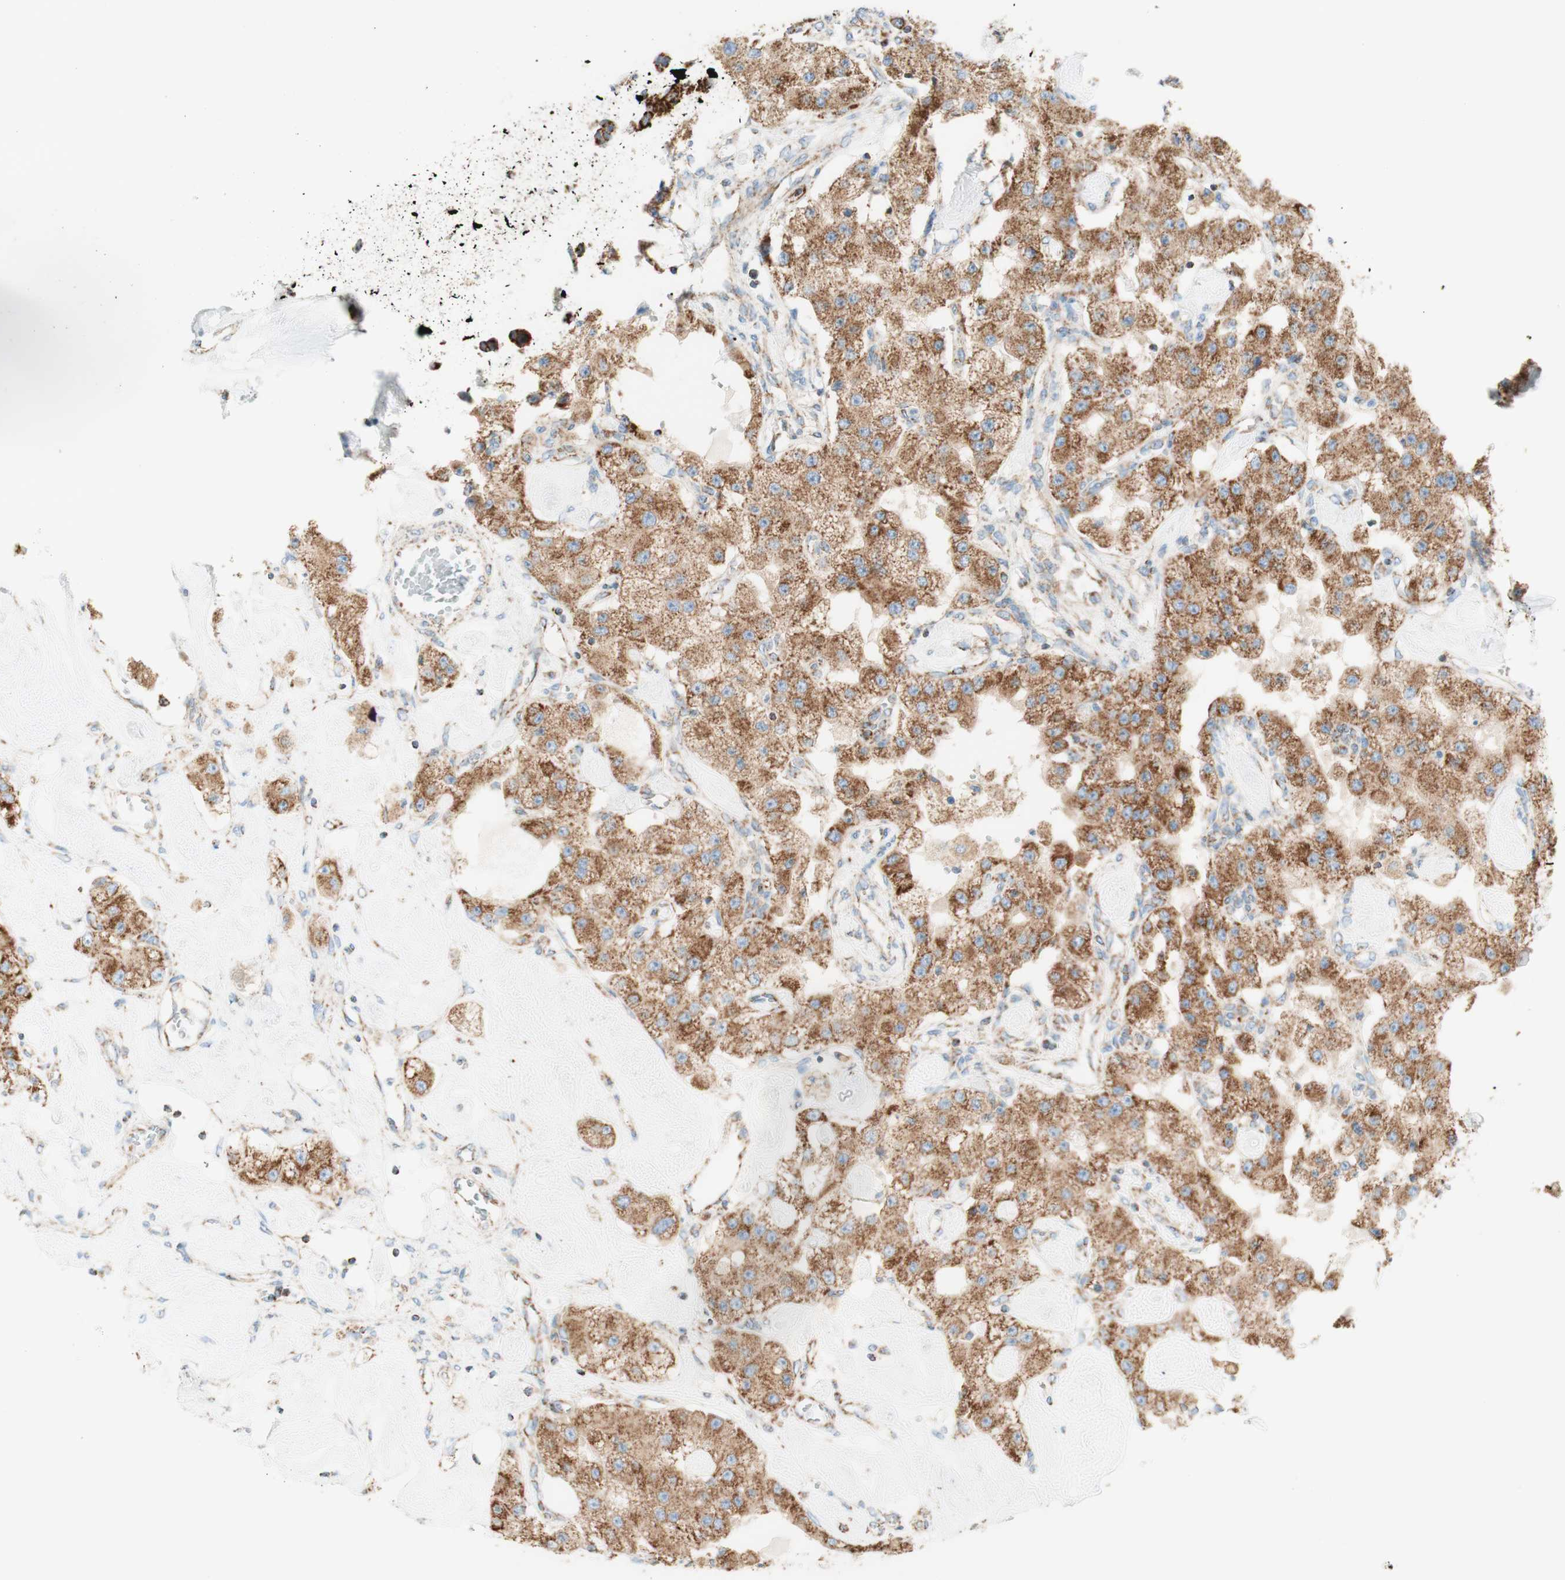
{"staining": {"intensity": "moderate", "quantity": ">75%", "location": "cytoplasmic/membranous"}, "tissue": "carcinoid", "cell_type": "Tumor cells", "image_type": "cancer", "snomed": [{"axis": "morphology", "description": "Carcinoid, malignant, NOS"}, {"axis": "topography", "description": "Pancreas"}], "caption": "Immunohistochemistry (IHC) micrograph of neoplastic tissue: carcinoid stained using immunohistochemistry (IHC) displays medium levels of moderate protein expression localized specifically in the cytoplasmic/membranous of tumor cells, appearing as a cytoplasmic/membranous brown color.", "gene": "TOMM20", "patient": {"sex": "male", "age": 41}}